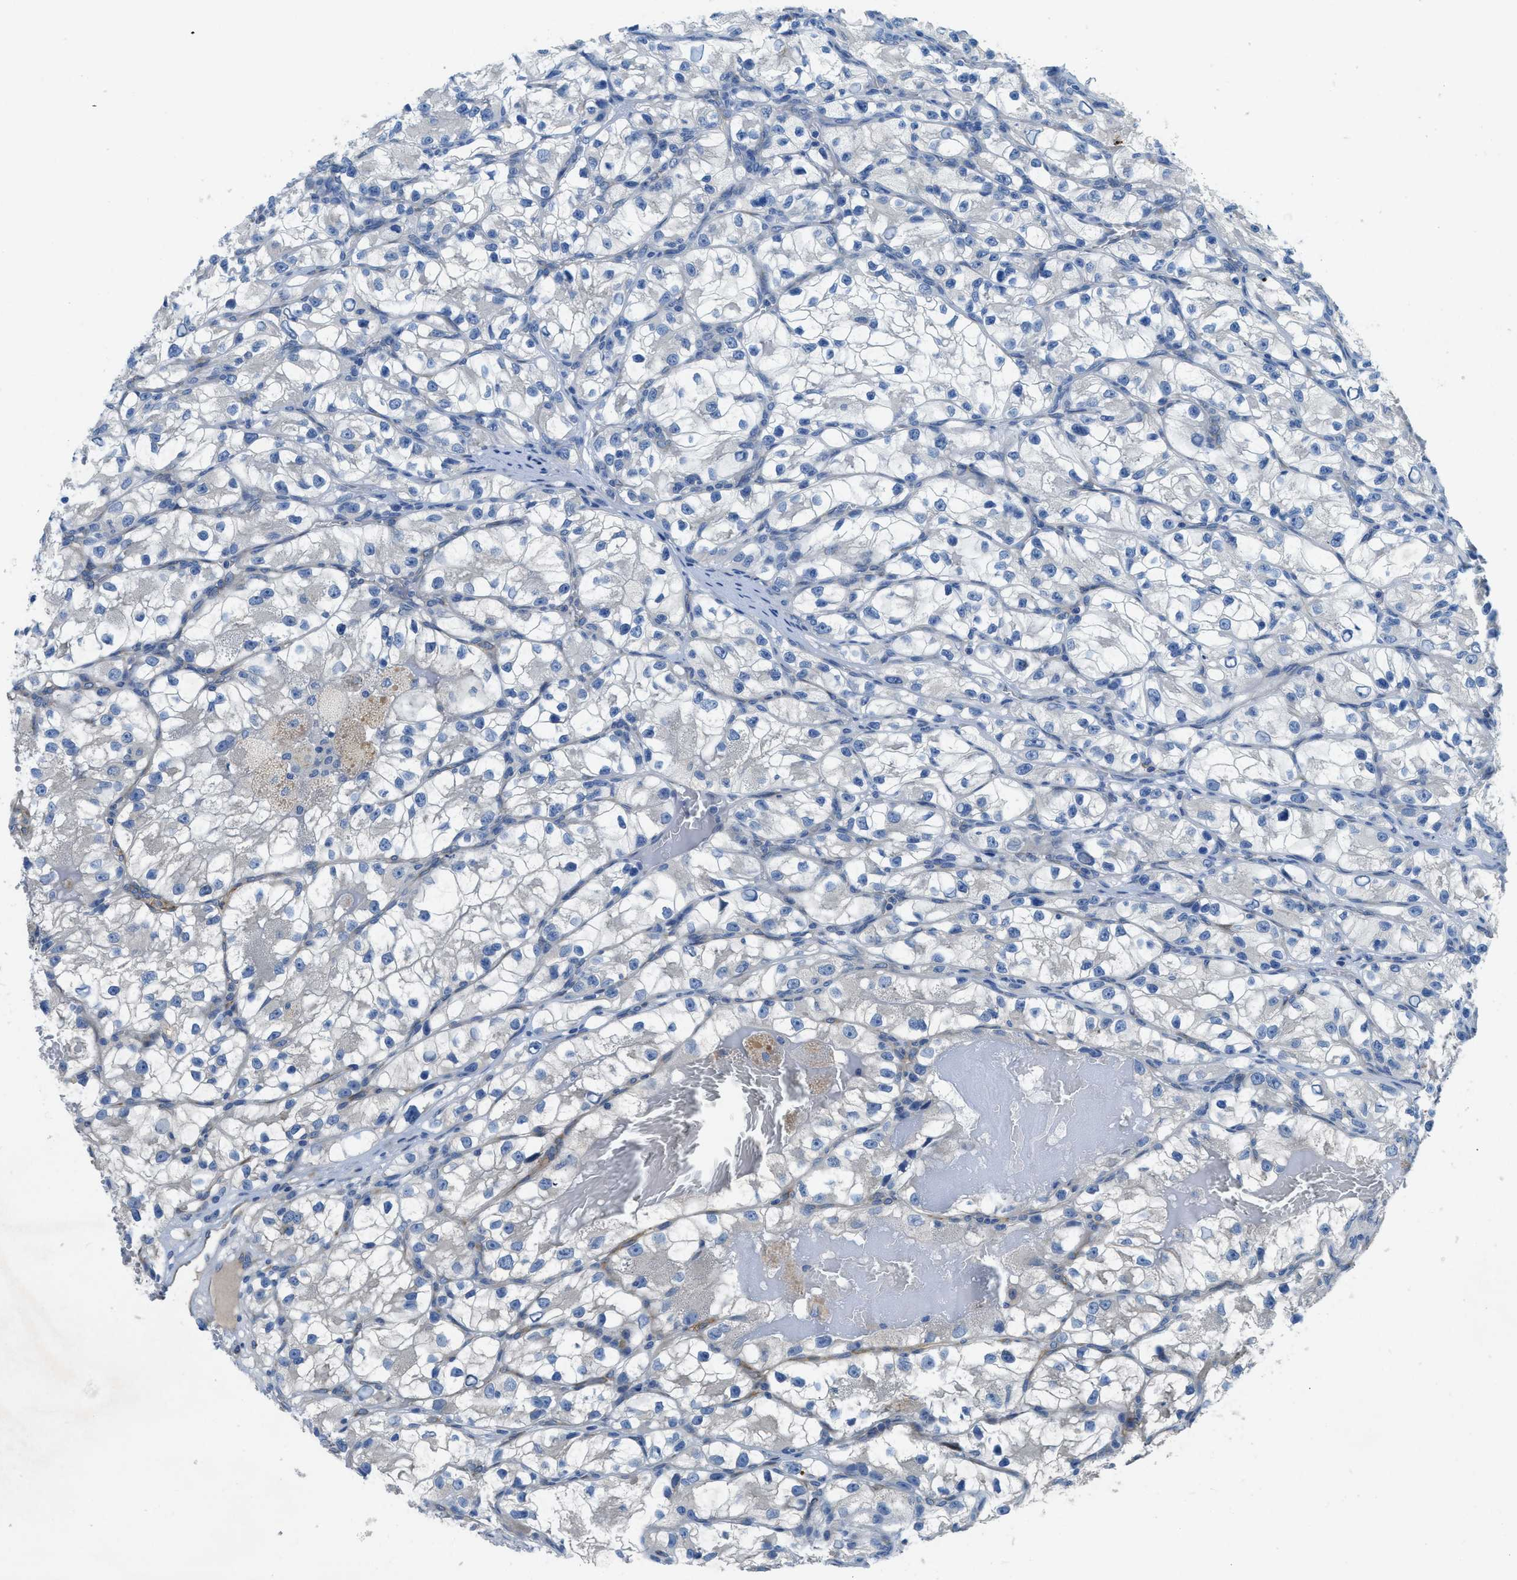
{"staining": {"intensity": "negative", "quantity": "none", "location": "none"}, "tissue": "renal cancer", "cell_type": "Tumor cells", "image_type": "cancer", "snomed": [{"axis": "morphology", "description": "Adenocarcinoma, NOS"}, {"axis": "topography", "description": "Kidney"}], "caption": "High magnification brightfield microscopy of adenocarcinoma (renal) stained with DAB (brown) and counterstained with hematoxylin (blue): tumor cells show no significant expression.", "gene": "PGR", "patient": {"sex": "female", "age": 57}}